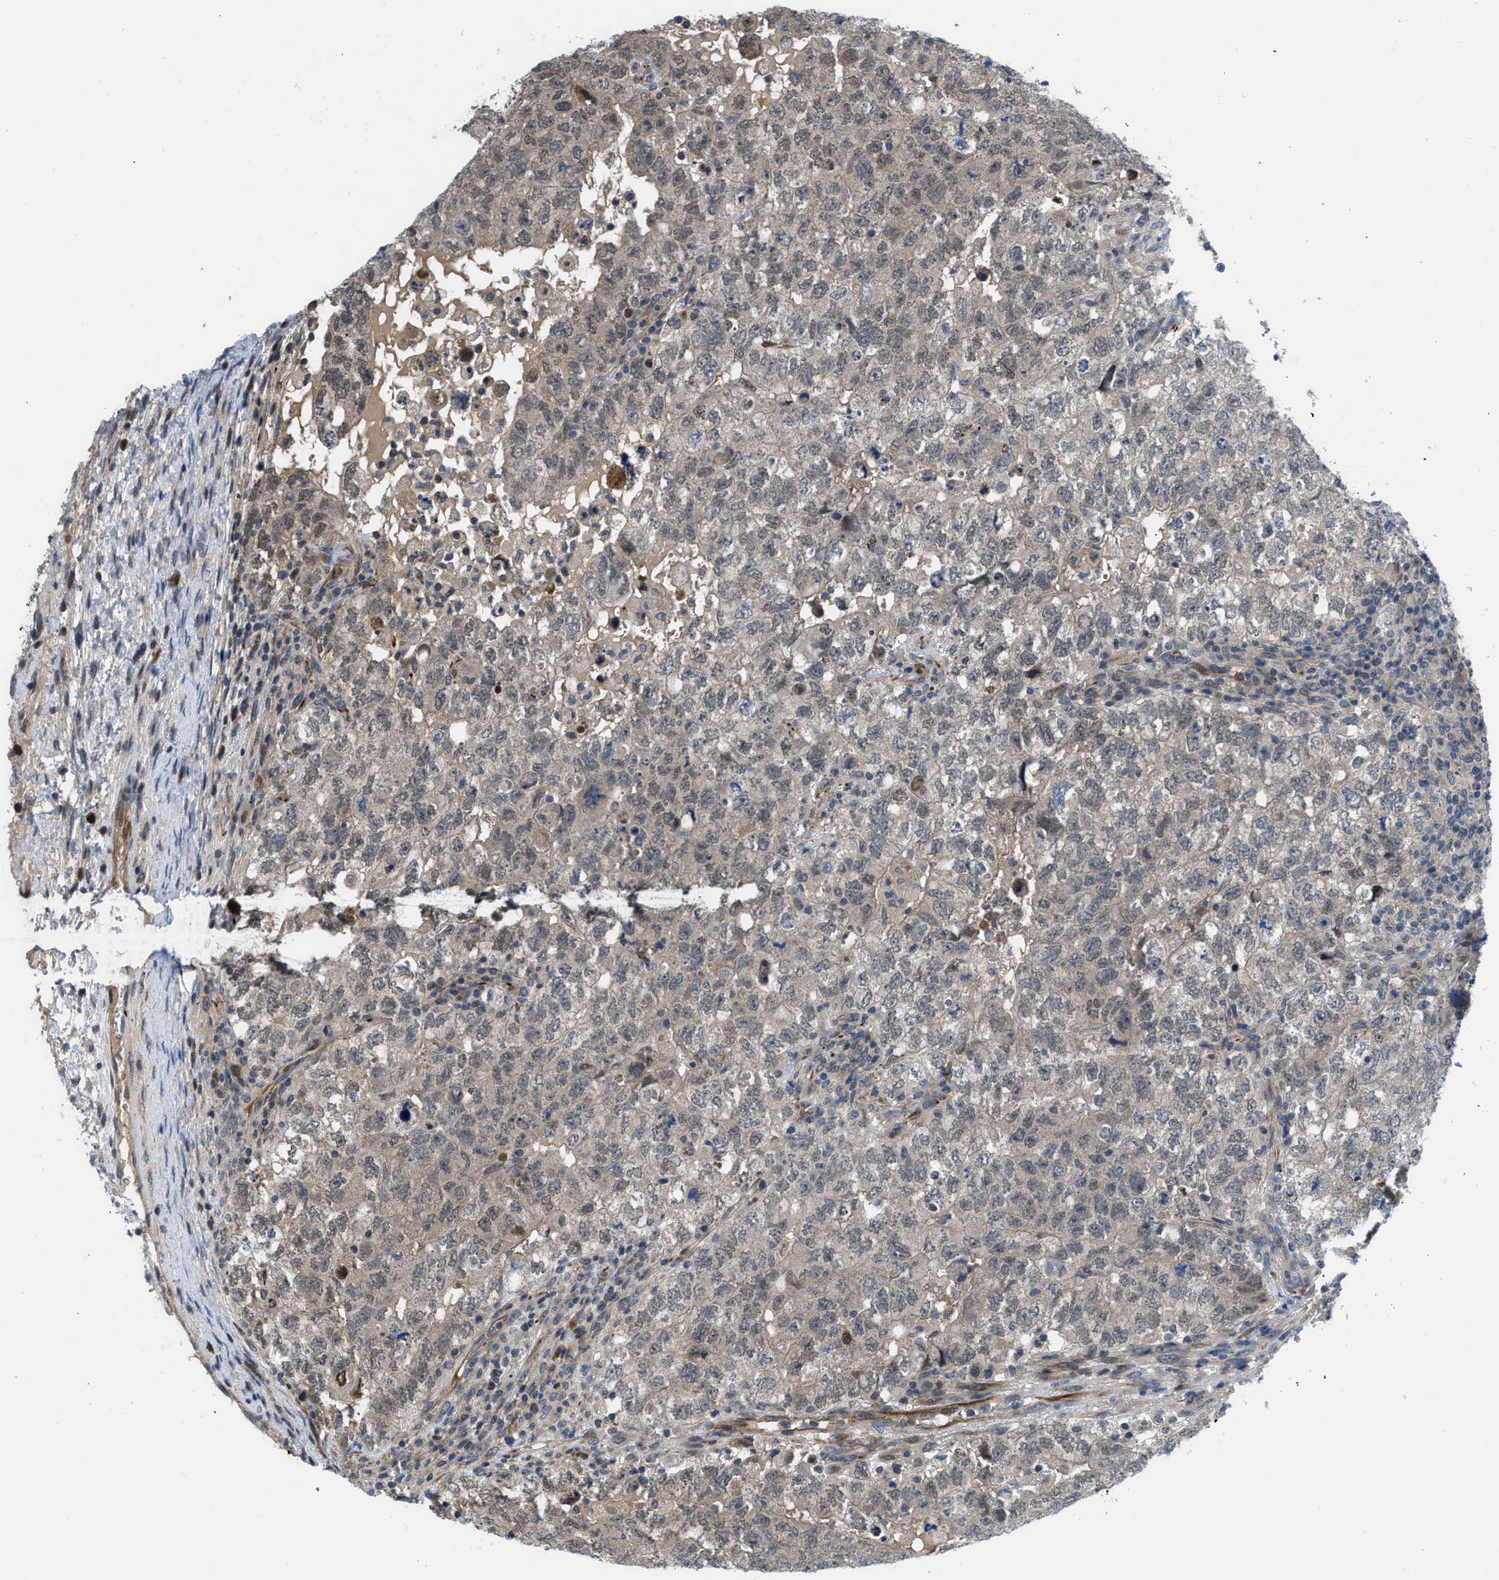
{"staining": {"intensity": "negative", "quantity": "none", "location": "none"}, "tissue": "testis cancer", "cell_type": "Tumor cells", "image_type": "cancer", "snomed": [{"axis": "morphology", "description": "Carcinoma, Embryonal, NOS"}, {"axis": "topography", "description": "Testis"}], "caption": "An IHC photomicrograph of testis cancer (embryonal carcinoma) is shown. There is no staining in tumor cells of testis cancer (embryonal carcinoma).", "gene": "IL17RE", "patient": {"sex": "male", "age": 36}}